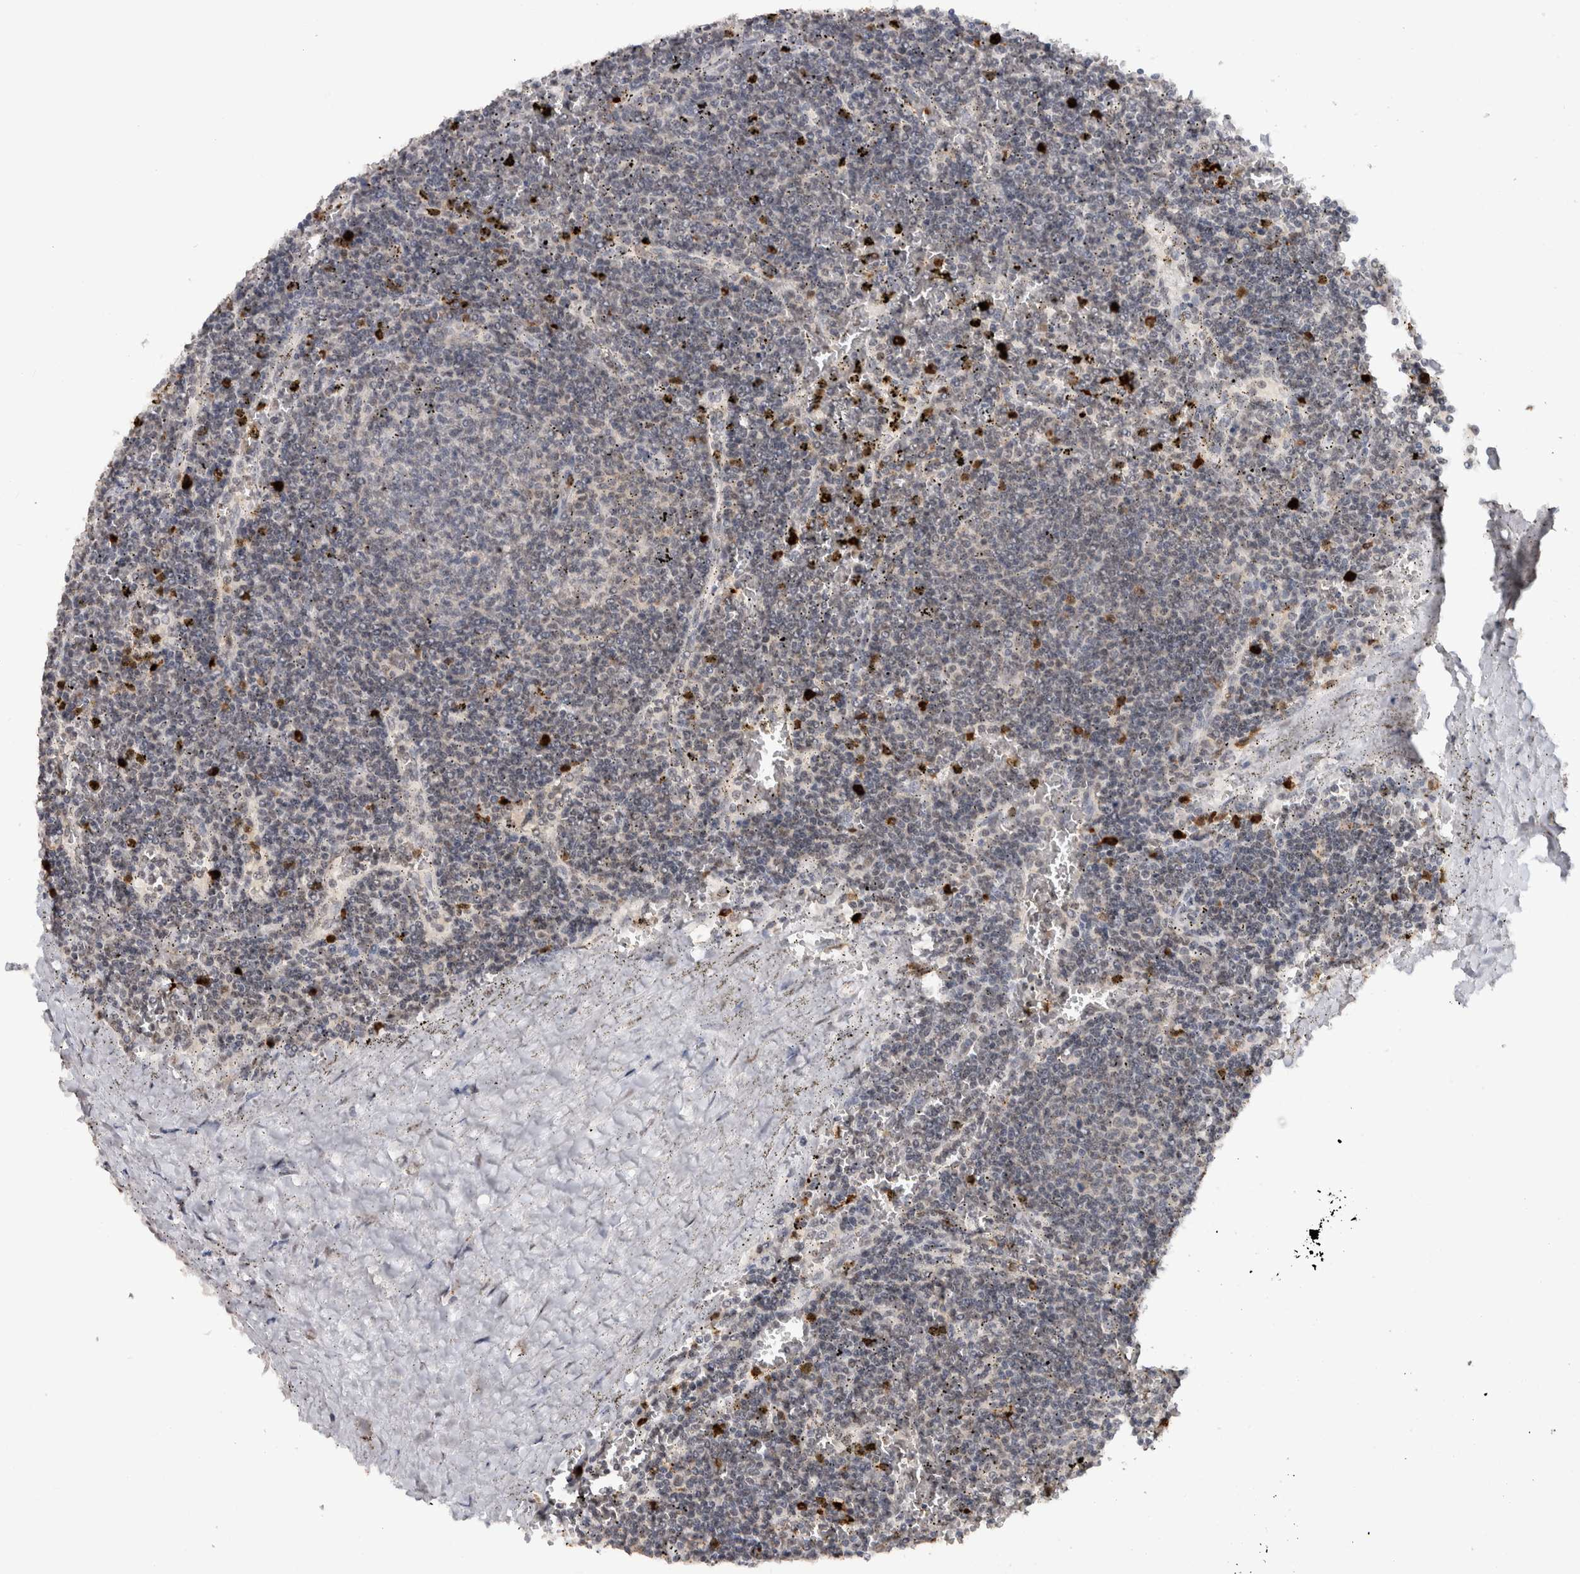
{"staining": {"intensity": "negative", "quantity": "none", "location": "none"}, "tissue": "lymphoma", "cell_type": "Tumor cells", "image_type": "cancer", "snomed": [{"axis": "morphology", "description": "Malignant lymphoma, non-Hodgkin's type, Low grade"}, {"axis": "topography", "description": "Spleen"}], "caption": "Low-grade malignant lymphoma, non-Hodgkin's type was stained to show a protein in brown. There is no significant expression in tumor cells. The staining is performed using DAB (3,3'-diaminobenzidine) brown chromogen with nuclei counter-stained in using hematoxylin.", "gene": "RPS6KA2", "patient": {"sex": "female", "age": 50}}